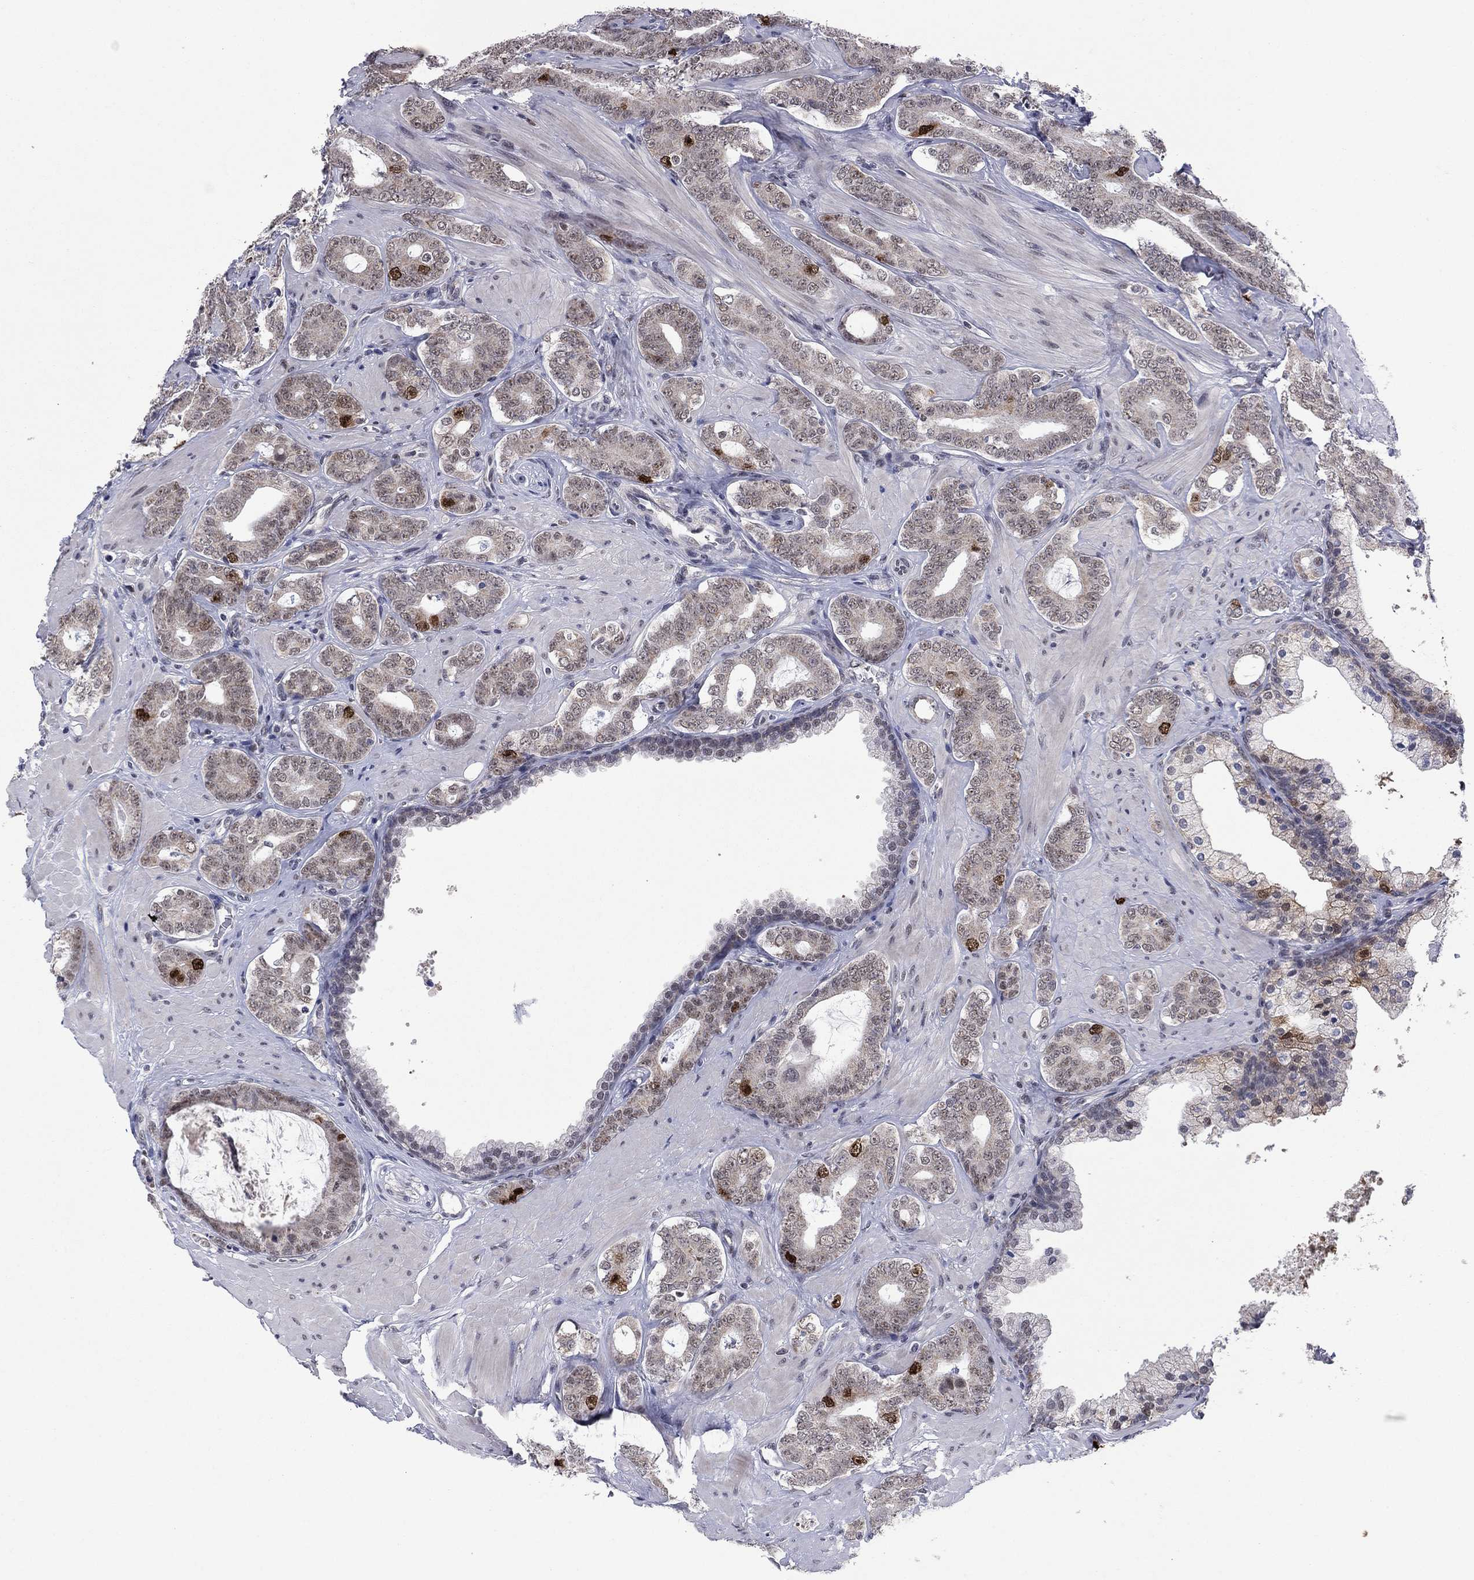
{"staining": {"intensity": "strong", "quantity": "<25%", "location": "nuclear"}, "tissue": "prostate cancer", "cell_type": "Tumor cells", "image_type": "cancer", "snomed": [{"axis": "morphology", "description": "Adenocarcinoma, NOS"}, {"axis": "topography", "description": "Prostate"}], "caption": "This is an image of IHC staining of prostate cancer, which shows strong expression in the nuclear of tumor cells.", "gene": "CDCA5", "patient": {"sex": "male", "age": 55}}